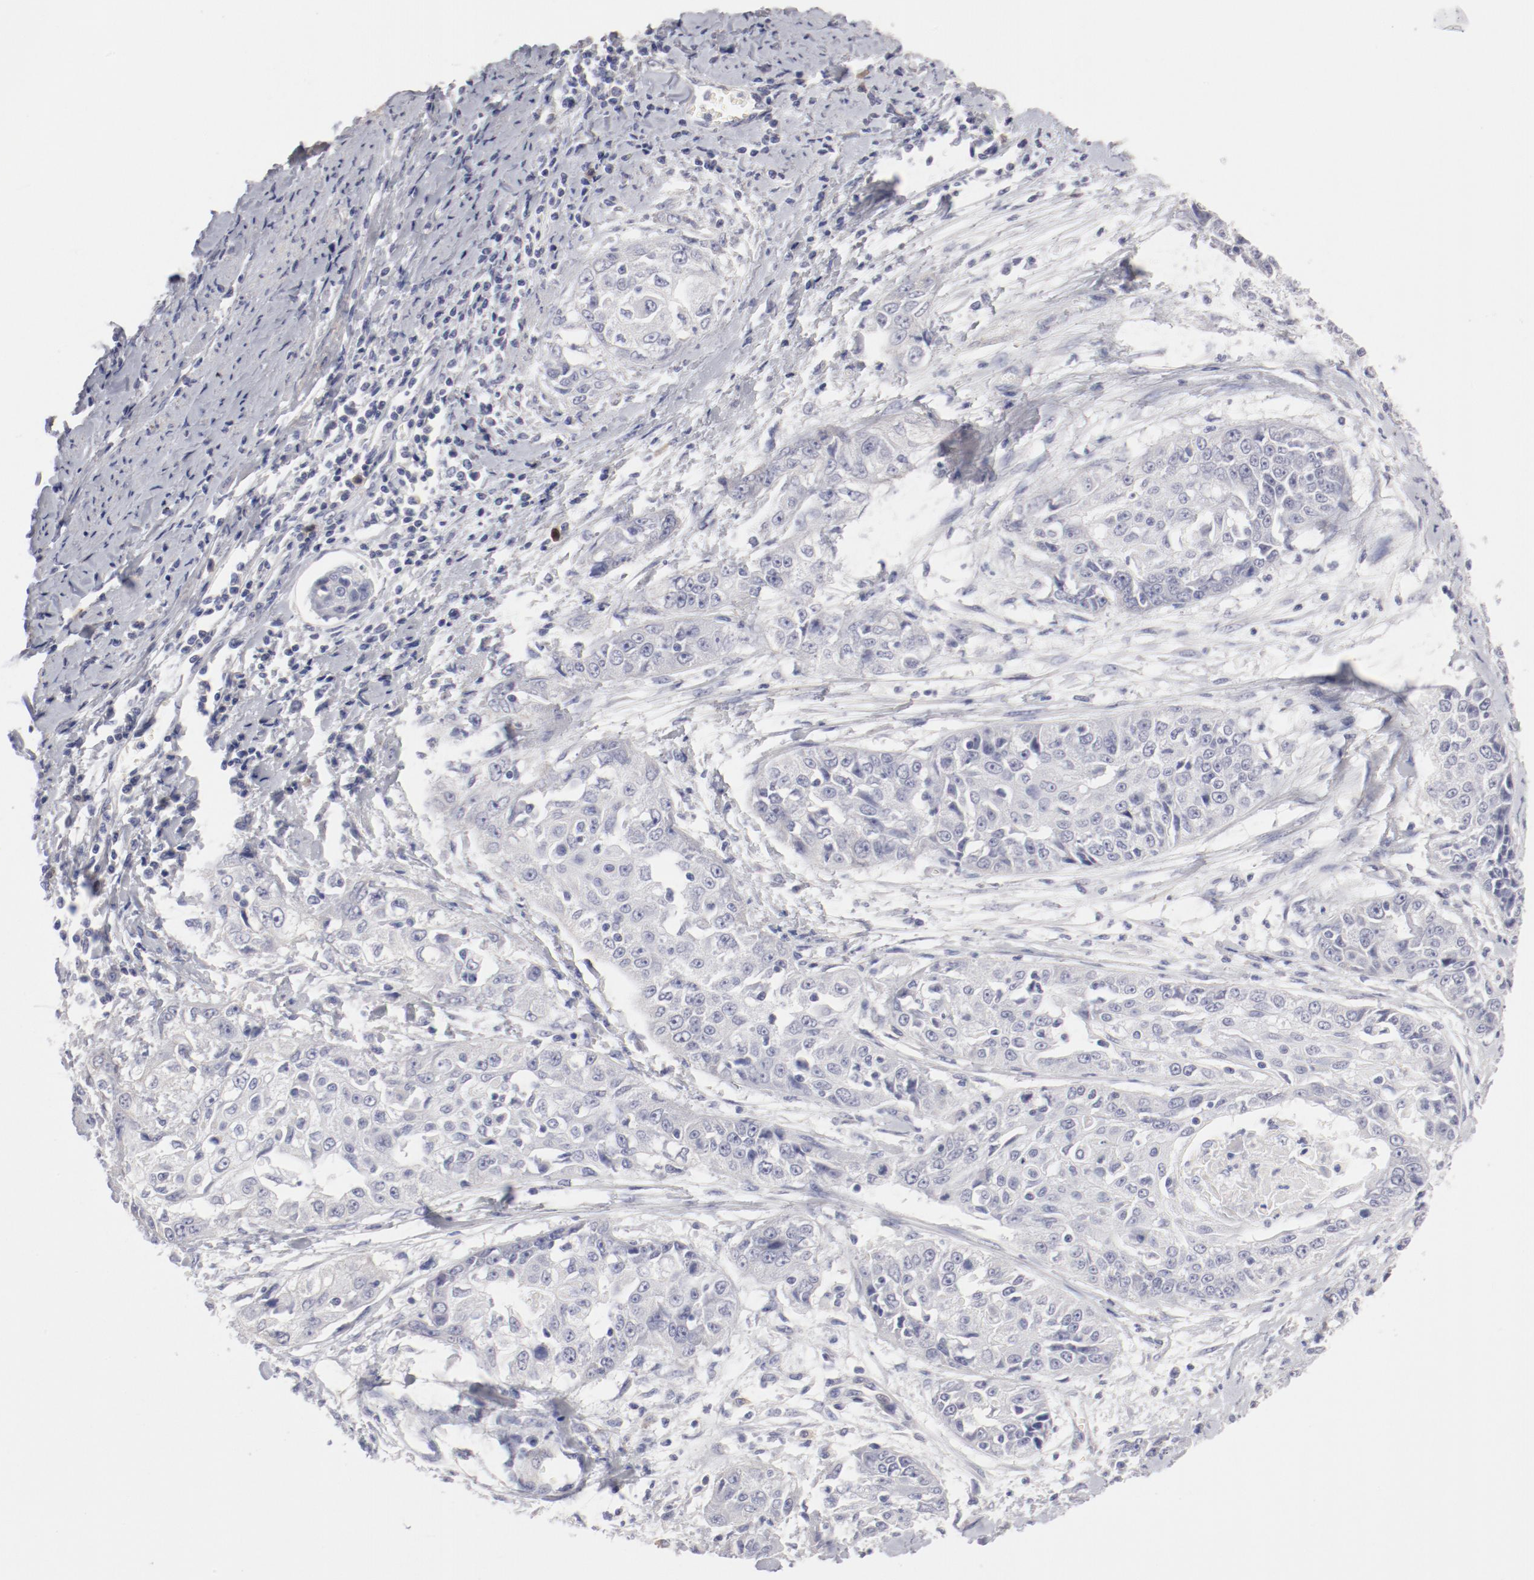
{"staining": {"intensity": "negative", "quantity": "none", "location": "none"}, "tissue": "cervical cancer", "cell_type": "Tumor cells", "image_type": "cancer", "snomed": [{"axis": "morphology", "description": "Squamous cell carcinoma, NOS"}, {"axis": "topography", "description": "Cervix"}], "caption": "Protein analysis of cervical cancer reveals no significant staining in tumor cells.", "gene": "LAX1", "patient": {"sex": "female", "age": 64}}